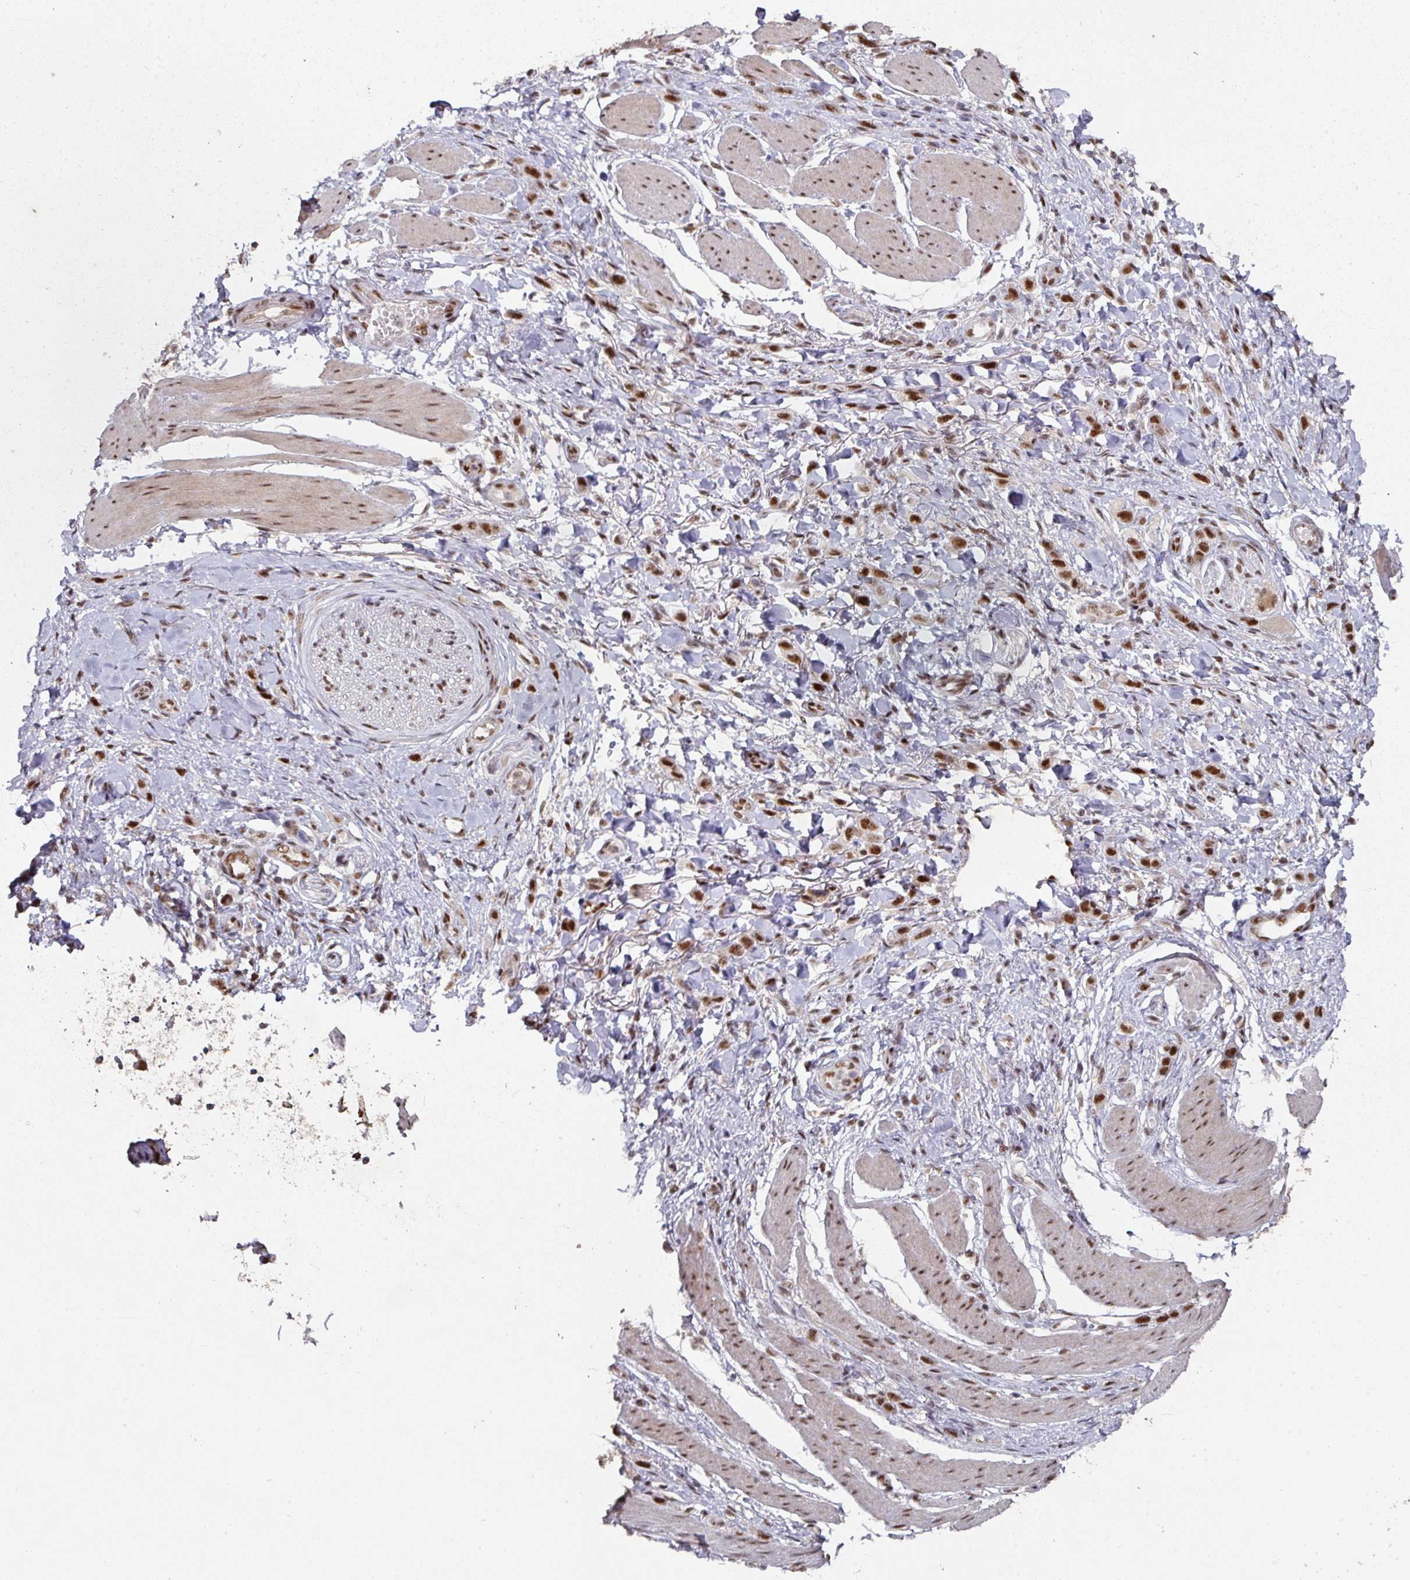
{"staining": {"intensity": "moderate", "quantity": ">75%", "location": "nuclear"}, "tissue": "stomach cancer", "cell_type": "Tumor cells", "image_type": "cancer", "snomed": [{"axis": "morphology", "description": "Adenocarcinoma, NOS"}, {"axis": "topography", "description": "Stomach"}], "caption": "This histopathology image demonstrates IHC staining of human stomach cancer (adenocarcinoma), with medium moderate nuclear expression in about >75% of tumor cells.", "gene": "MEPCE", "patient": {"sex": "female", "age": 65}}